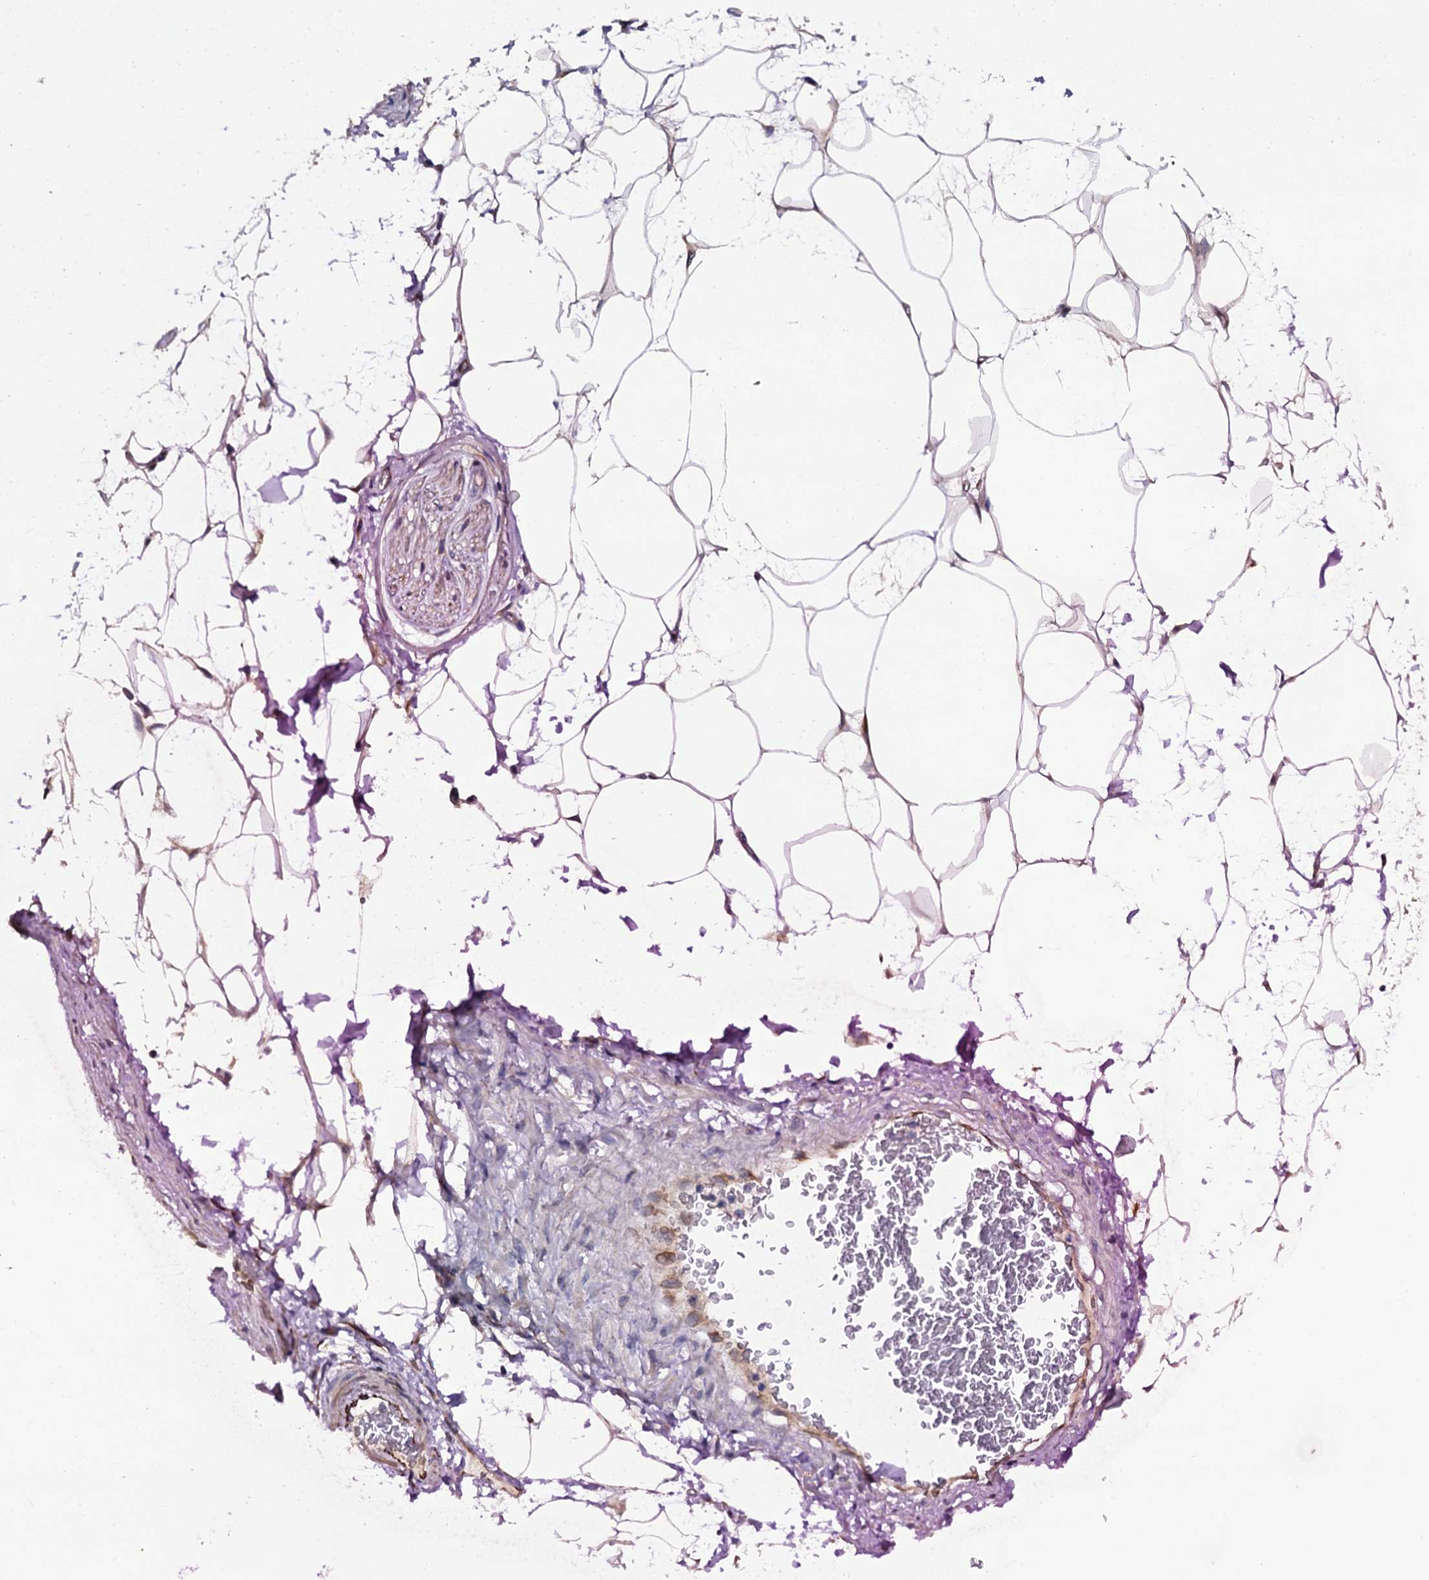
{"staining": {"intensity": "moderate", "quantity": "<25%", "location": "cytoplasmic/membranous"}, "tissue": "adipose tissue", "cell_type": "Adipocytes", "image_type": "normal", "snomed": [{"axis": "morphology", "description": "Normal tissue, NOS"}, {"axis": "morphology", "description": "Adenocarcinoma, NOS"}, {"axis": "topography", "description": "Rectum"}, {"axis": "topography", "description": "Vagina"}, {"axis": "topography", "description": "Peripheral nerve tissue"}], "caption": "Human adipose tissue stained with a brown dye demonstrates moderate cytoplasmic/membranous positive positivity in approximately <25% of adipocytes.", "gene": "BCL2L14", "patient": {"sex": "female", "age": 71}}